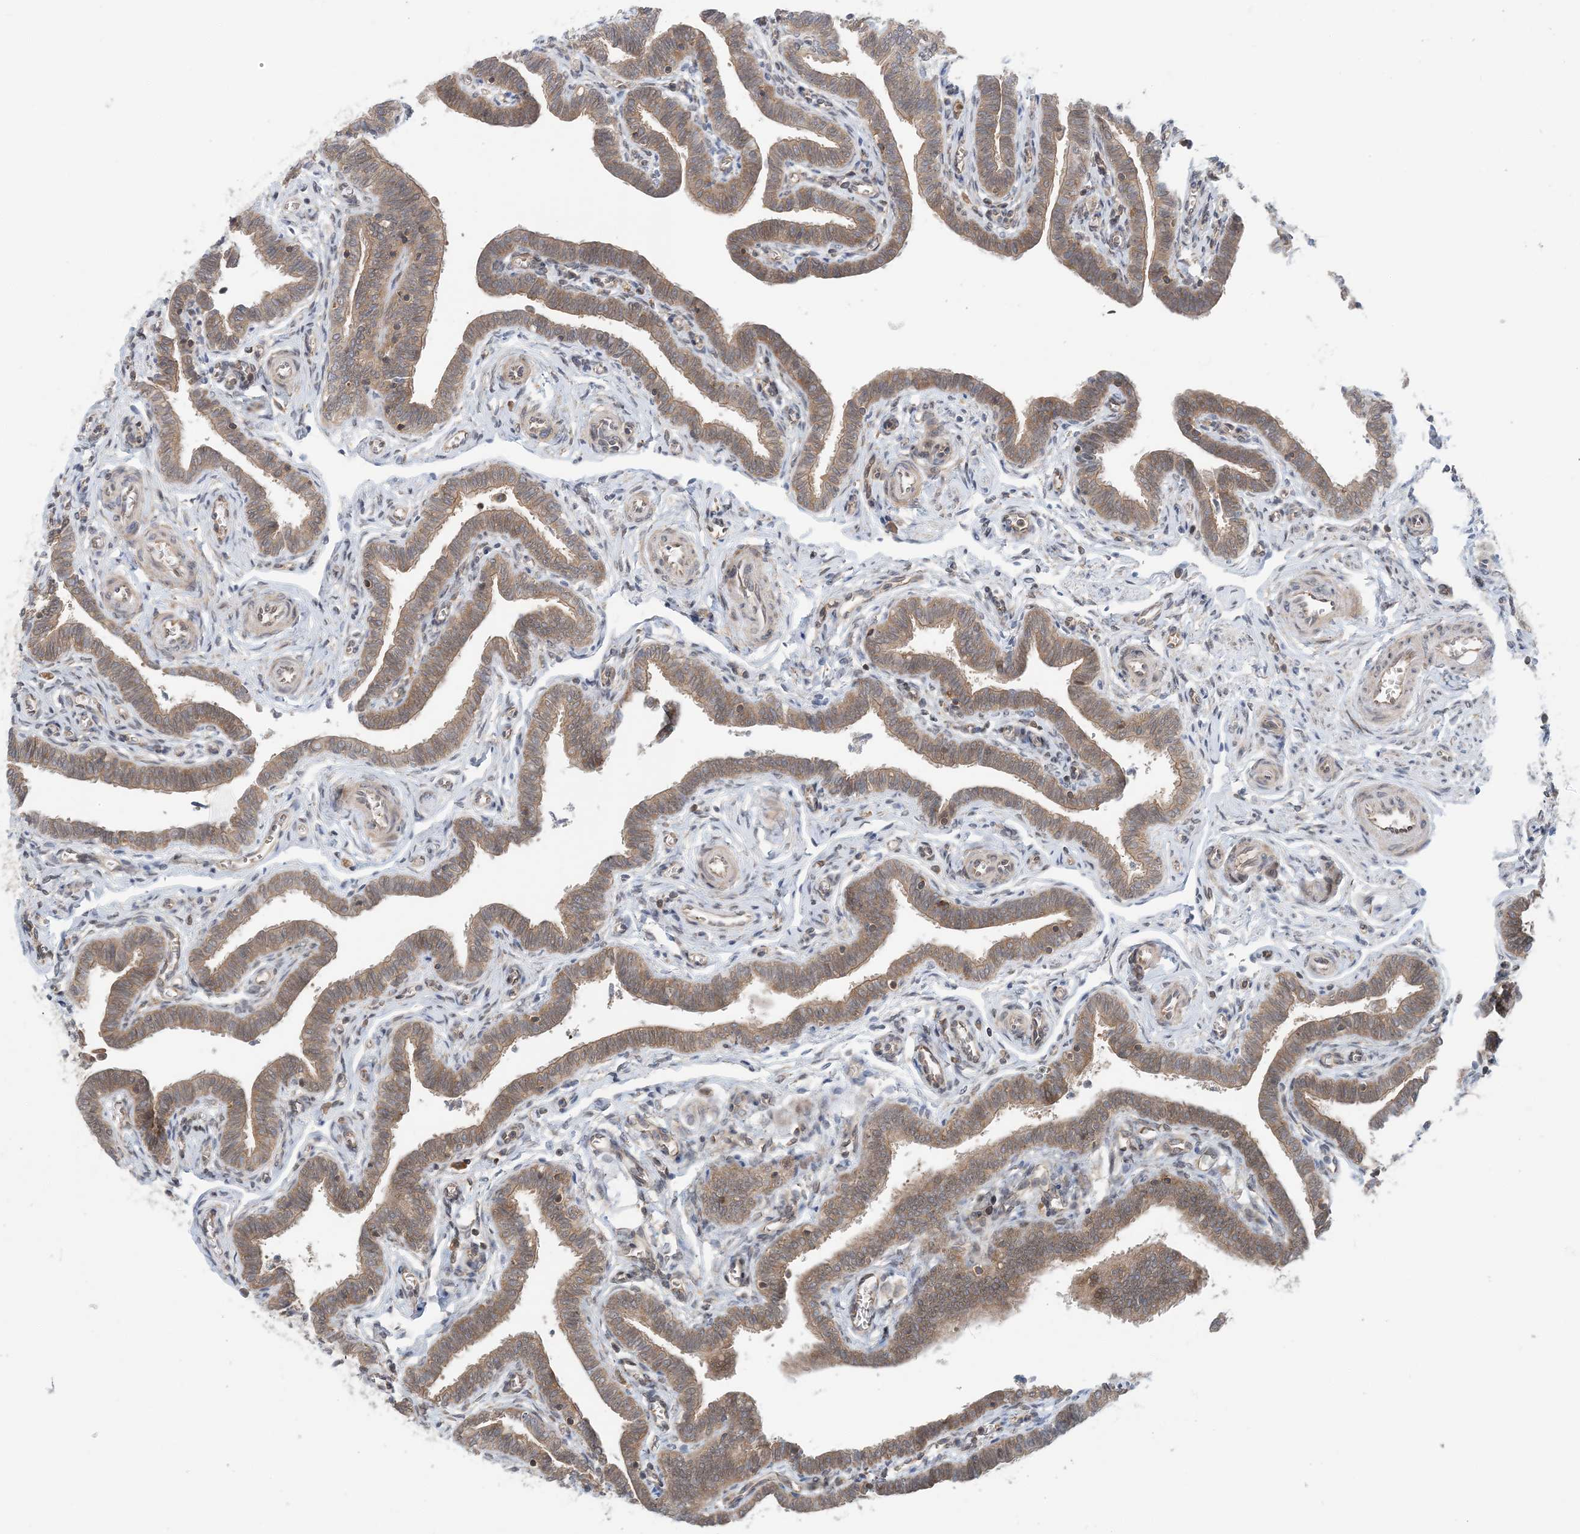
{"staining": {"intensity": "moderate", "quantity": ">75%", "location": "cytoplasmic/membranous"}, "tissue": "fallopian tube", "cell_type": "Glandular cells", "image_type": "normal", "snomed": [{"axis": "morphology", "description": "Normal tissue, NOS"}, {"axis": "topography", "description": "Fallopian tube"}], "caption": "Protein staining of normal fallopian tube demonstrates moderate cytoplasmic/membranous positivity in approximately >75% of glandular cells.", "gene": "ATP13A2", "patient": {"sex": "female", "age": 36}}